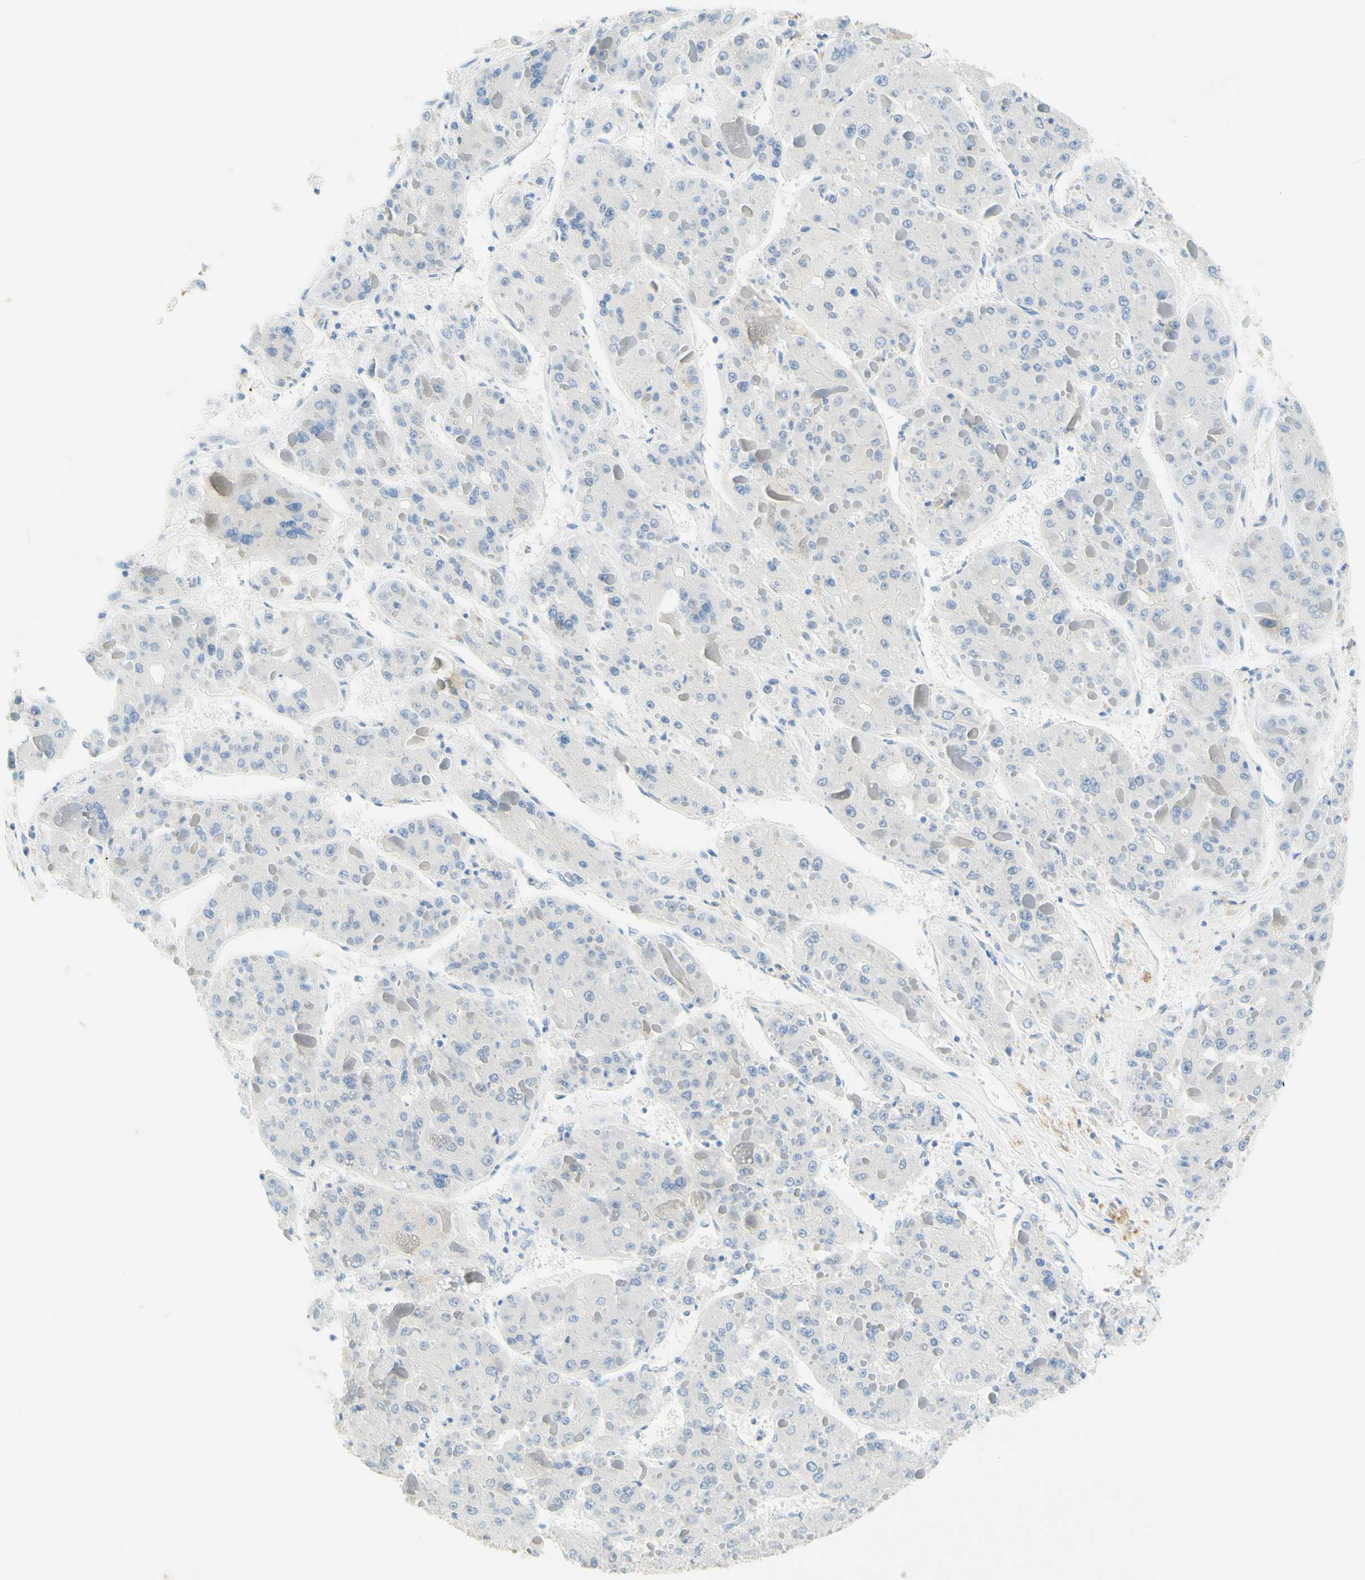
{"staining": {"intensity": "negative", "quantity": "none", "location": "none"}, "tissue": "liver cancer", "cell_type": "Tumor cells", "image_type": "cancer", "snomed": [{"axis": "morphology", "description": "Carcinoma, Hepatocellular, NOS"}, {"axis": "topography", "description": "Liver"}], "caption": "Immunohistochemical staining of hepatocellular carcinoma (liver) shows no significant expression in tumor cells. (Immunohistochemistry (ihc), brightfield microscopy, high magnification).", "gene": "ENTREP2", "patient": {"sex": "female", "age": 73}}